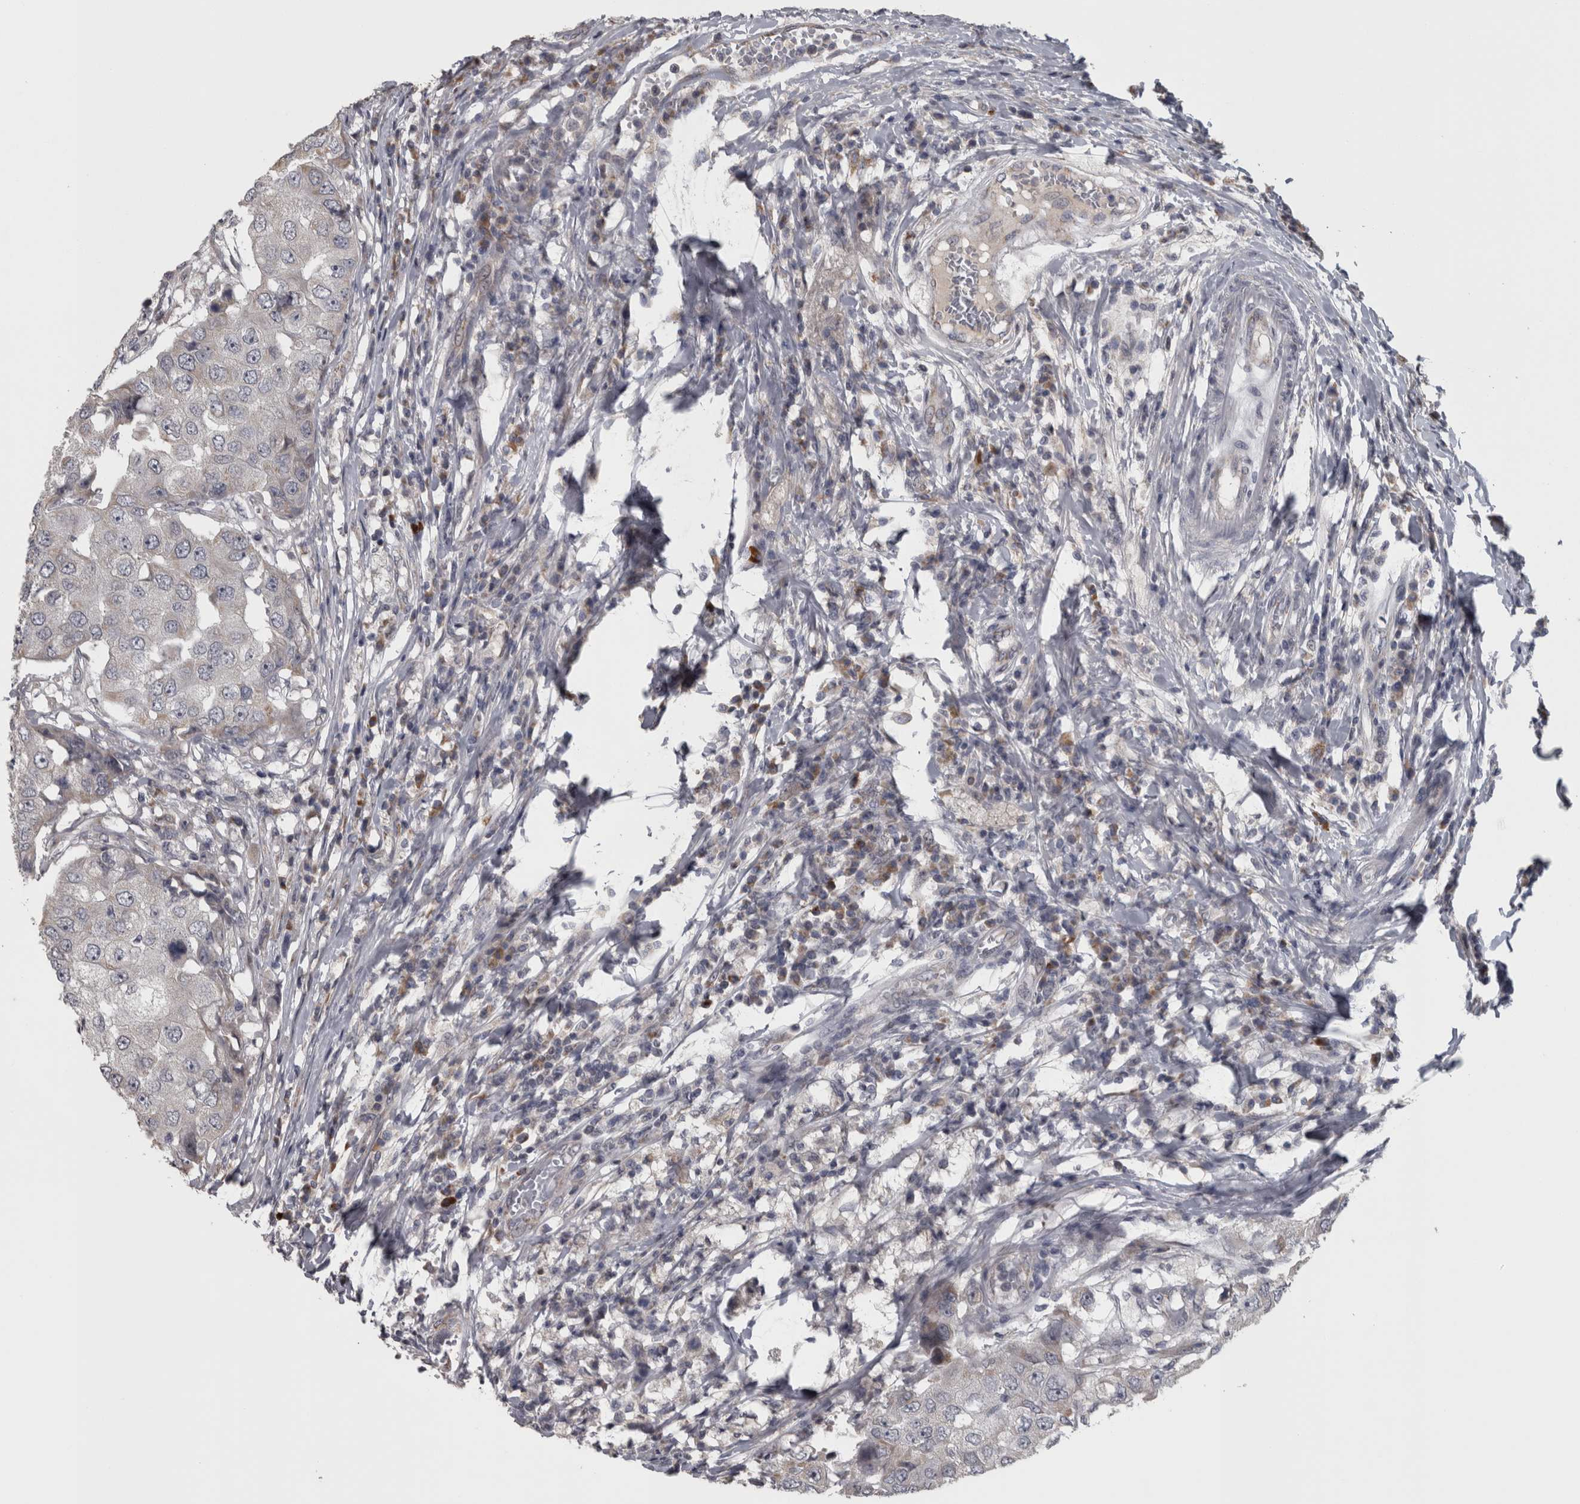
{"staining": {"intensity": "negative", "quantity": "none", "location": "none"}, "tissue": "breast cancer", "cell_type": "Tumor cells", "image_type": "cancer", "snomed": [{"axis": "morphology", "description": "Duct carcinoma"}, {"axis": "topography", "description": "Breast"}], "caption": "Protein analysis of infiltrating ductal carcinoma (breast) displays no significant positivity in tumor cells.", "gene": "DBT", "patient": {"sex": "female", "age": 27}}